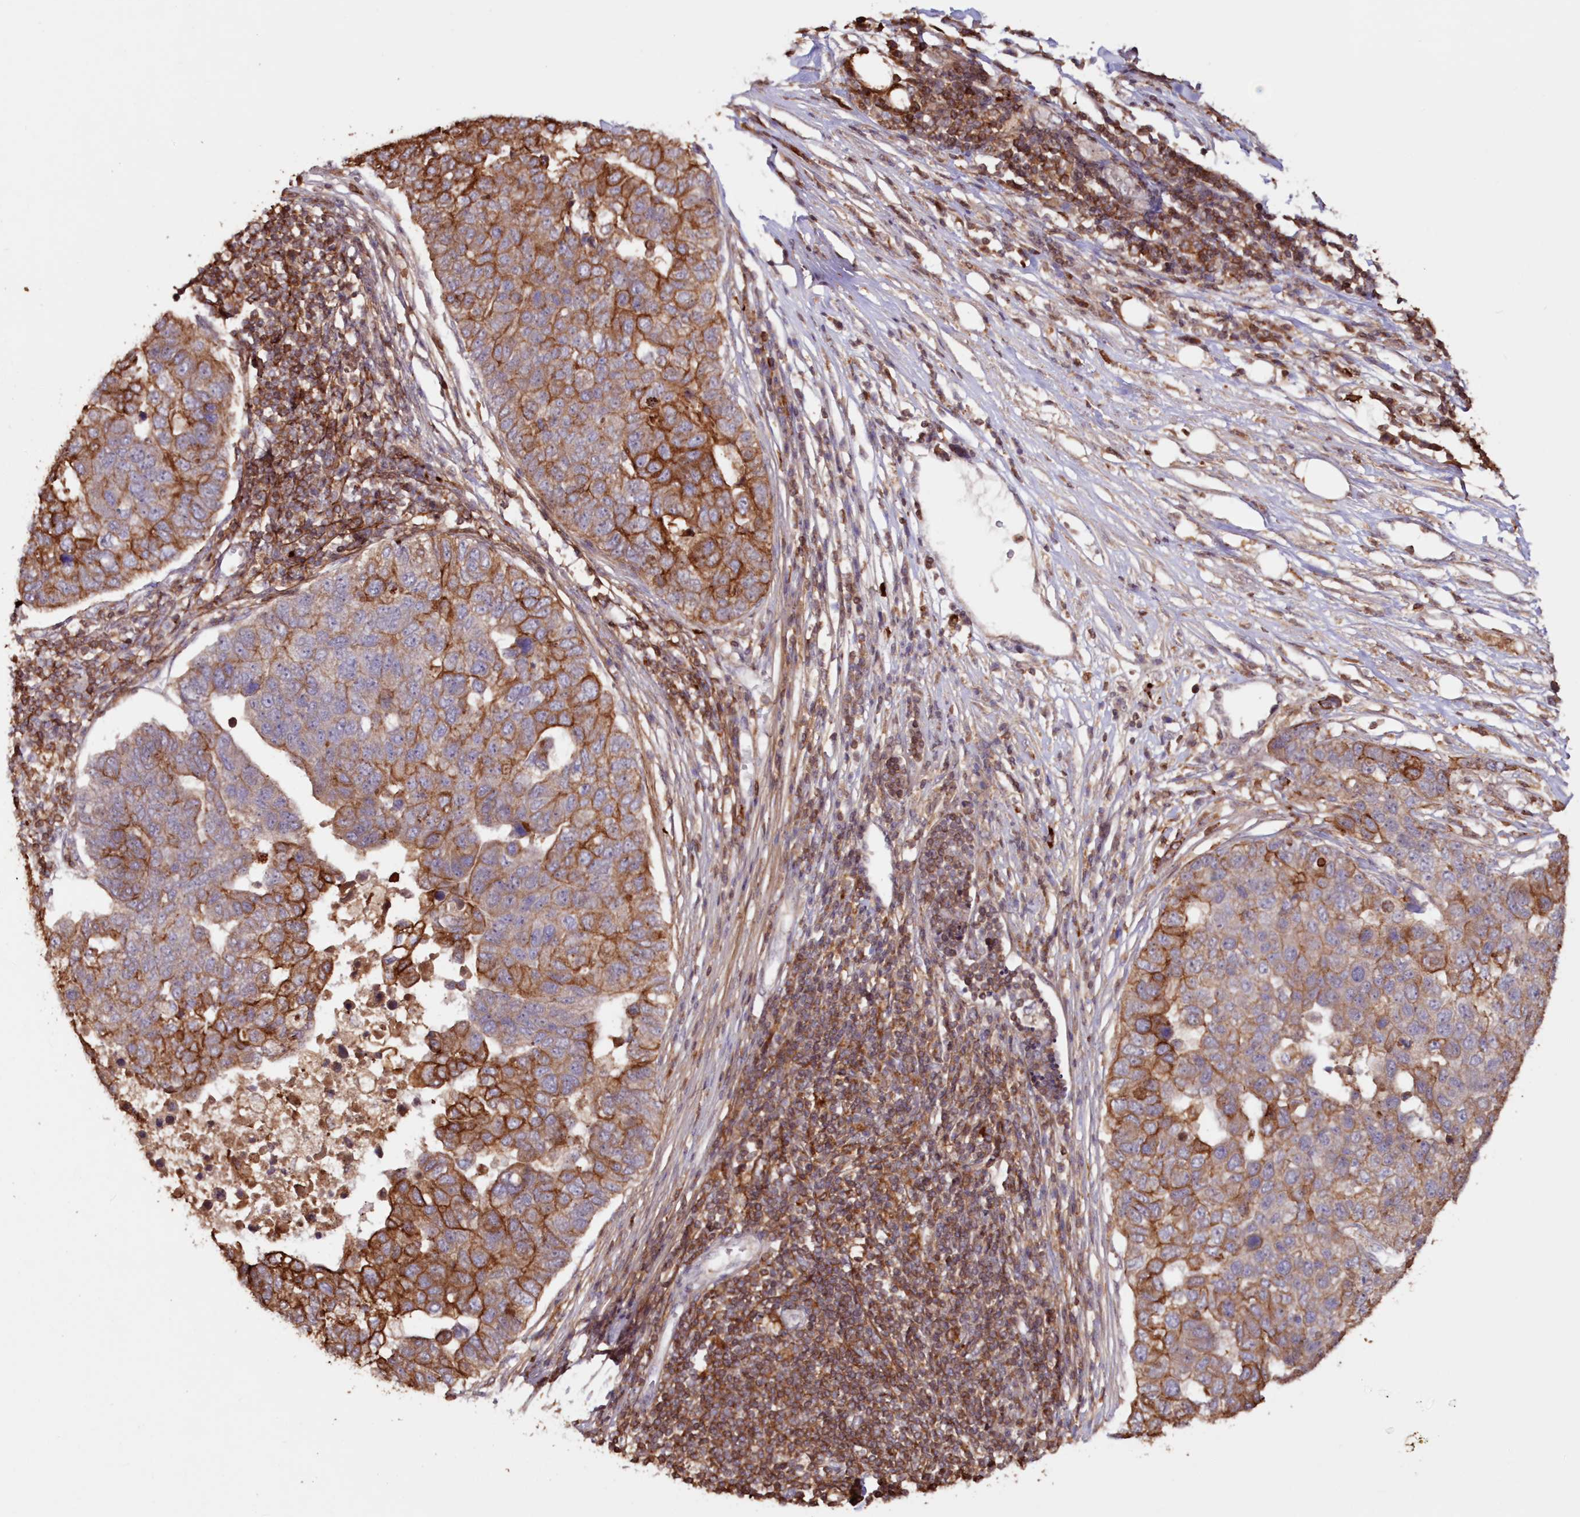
{"staining": {"intensity": "strong", "quantity": "25%-75%", "location": "cytoplasmic/membranous"}, "tissue": "pancreatic cancer", "cell_type": "Tumor cells", "image_type": "cancer", "snomed": [{"axis": "morphology", "description": "Adenocarcinoma, NOS"}, {"axis": "topography", "description": "Pancreas"}], "caption": "DAB immunohistochemical staining of human adenocarcinoma (pancreatic) displays strong cytoplasmic/membranous protein expression in about 25%-75% of tumor cells. The staining was performed using DAB to visualize the protein expression in brown, while the nuclei were stained in blue with hematoxylin (Magnification: 20x).", "gene": "SNED1", "patient": {"sex": "female", "age": 61}}